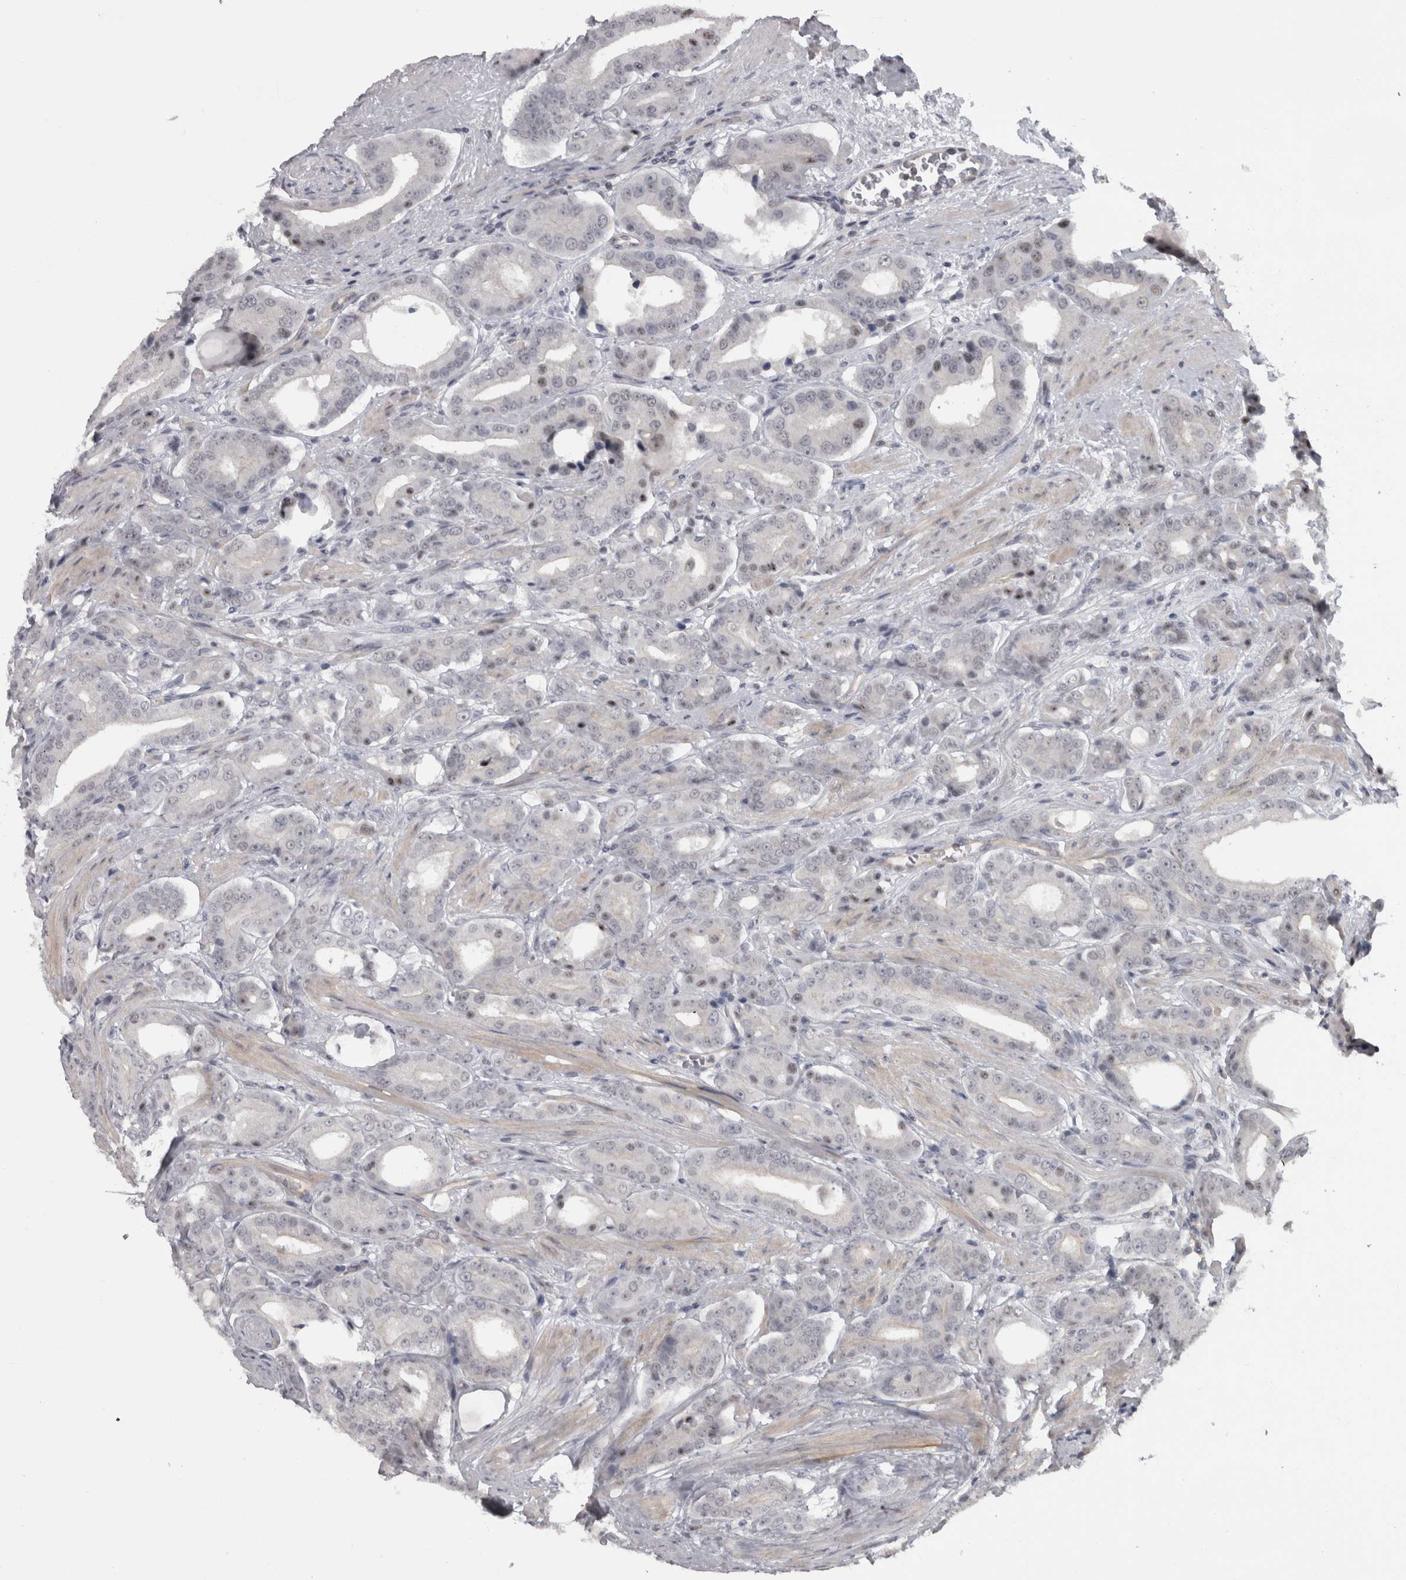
{"staining": {"intensity": "negative", "quantity": "none", "location": "none"}, "tissue": "prostate cancer", "cell_type": "Tumor cells", "image_type": "cancer", "snomed": [{"axis": "morphology", "description": "Adenocarcinoma, High grade"}, {"axis": "topography", "description": "Prostate"}], "caption": "Micrograph shows no protein positivity in tumor cells of prostate adenocarcinoma (high-grade) tissue.", "gene": "PPP1R12B", "patient": {"sex": "male", "age": 71}}